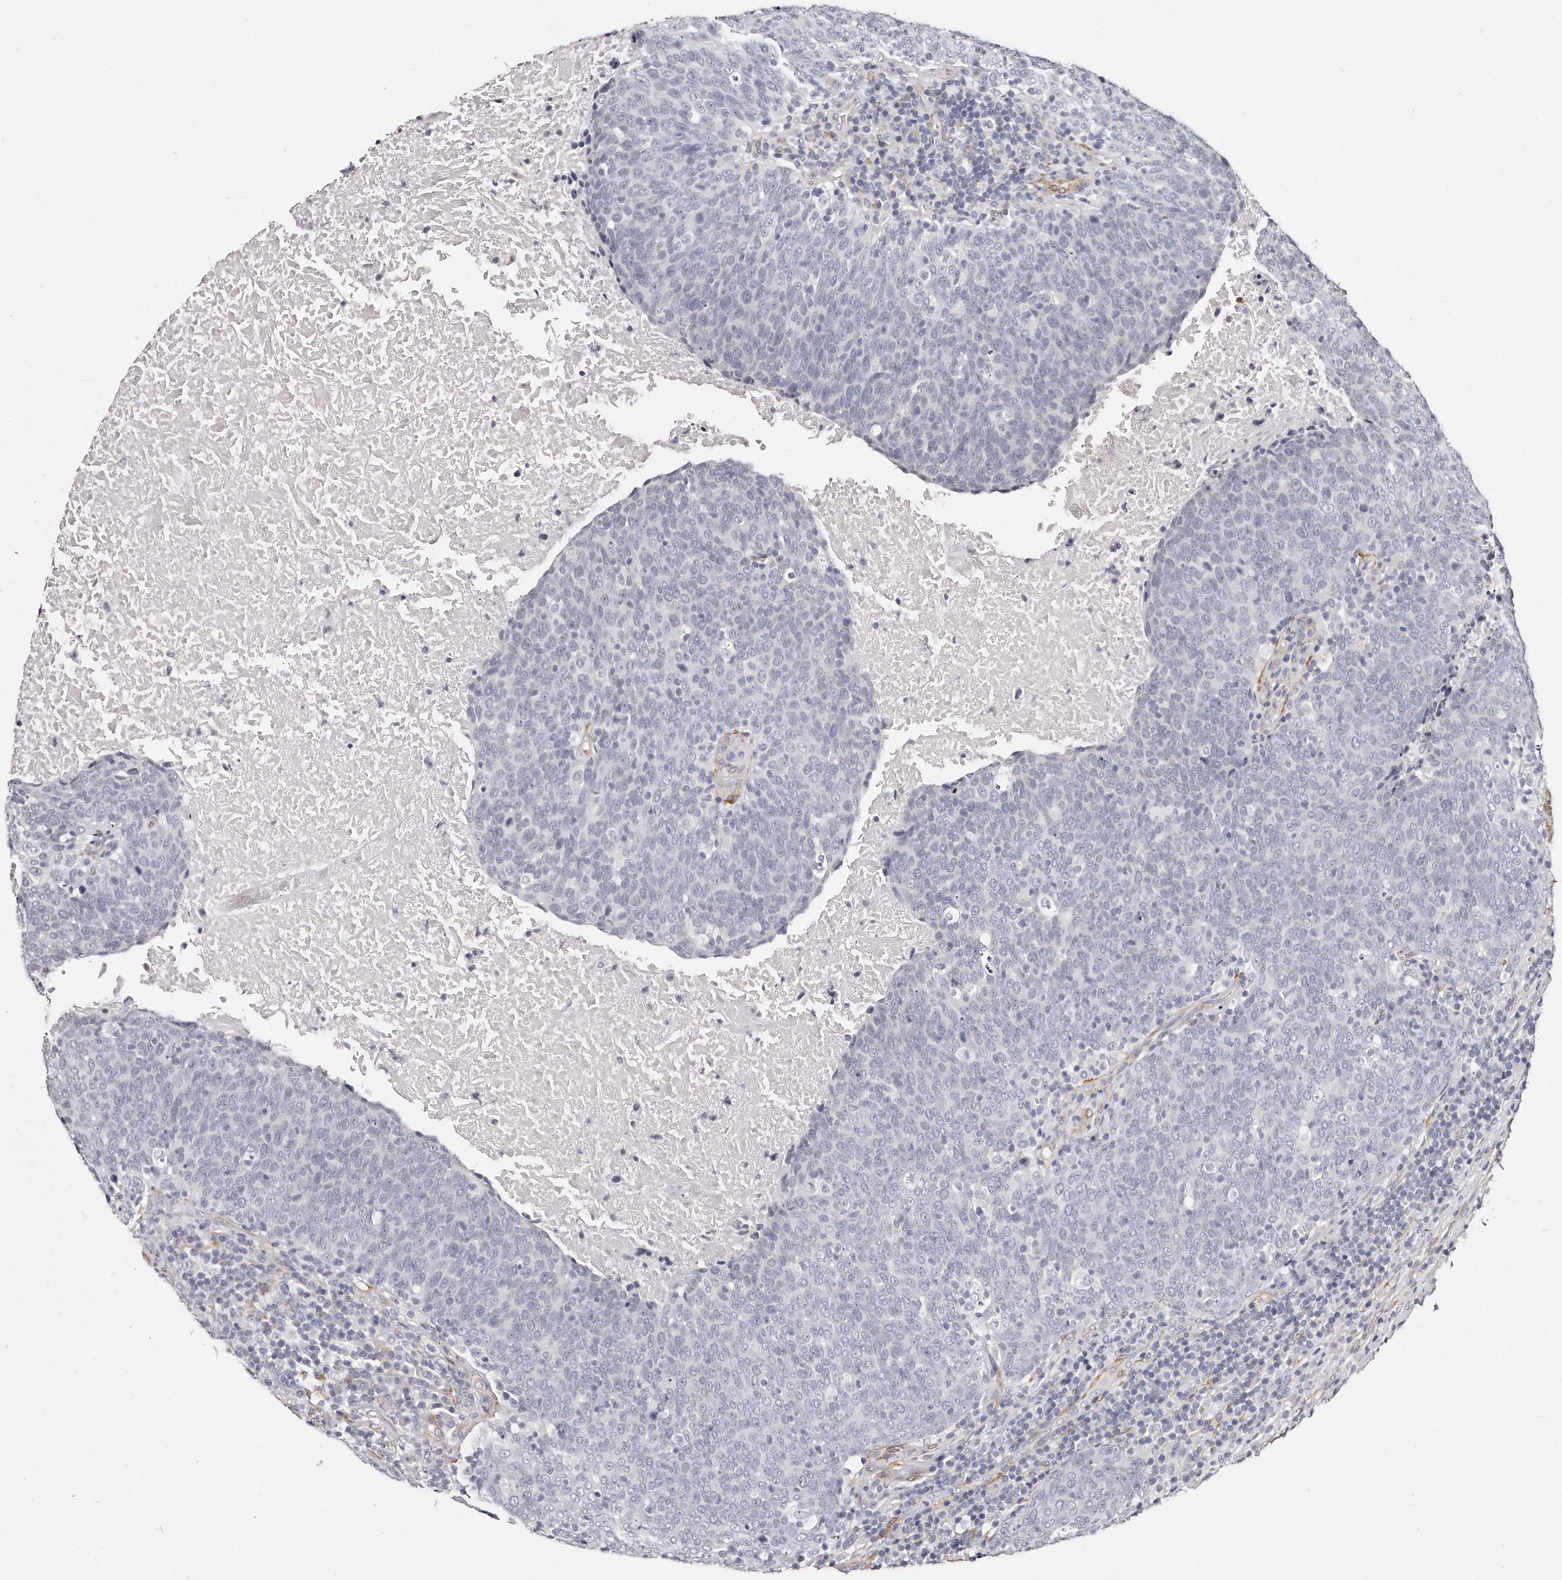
{"staining": {"intensity": "negative", "quantity": "none", "location": "none"}, "tissue": "head and neck cancer", "cell_type": "Tumor cells", "image_type": "cancer", "snomed": [{"axis": "morphology", "description": "Squamous cell carcinoma, NOS"}, {"axis": "morphology", "description": "Squamous cell carcinoma, metastatic, NOS"}, {"axis": "topography", "description": "Lymph node"}, {"axis": "topography", "description": "Head-Neck"}], "caption": "DAB (3,3'-diaminobenzidine) immunohistochemical staining of human squamous cell carcinoma (head and neck) displays no significant staining in tumor cells.", "gene": "LMOD1", "patient": {"sex": "male", "age": 62}}